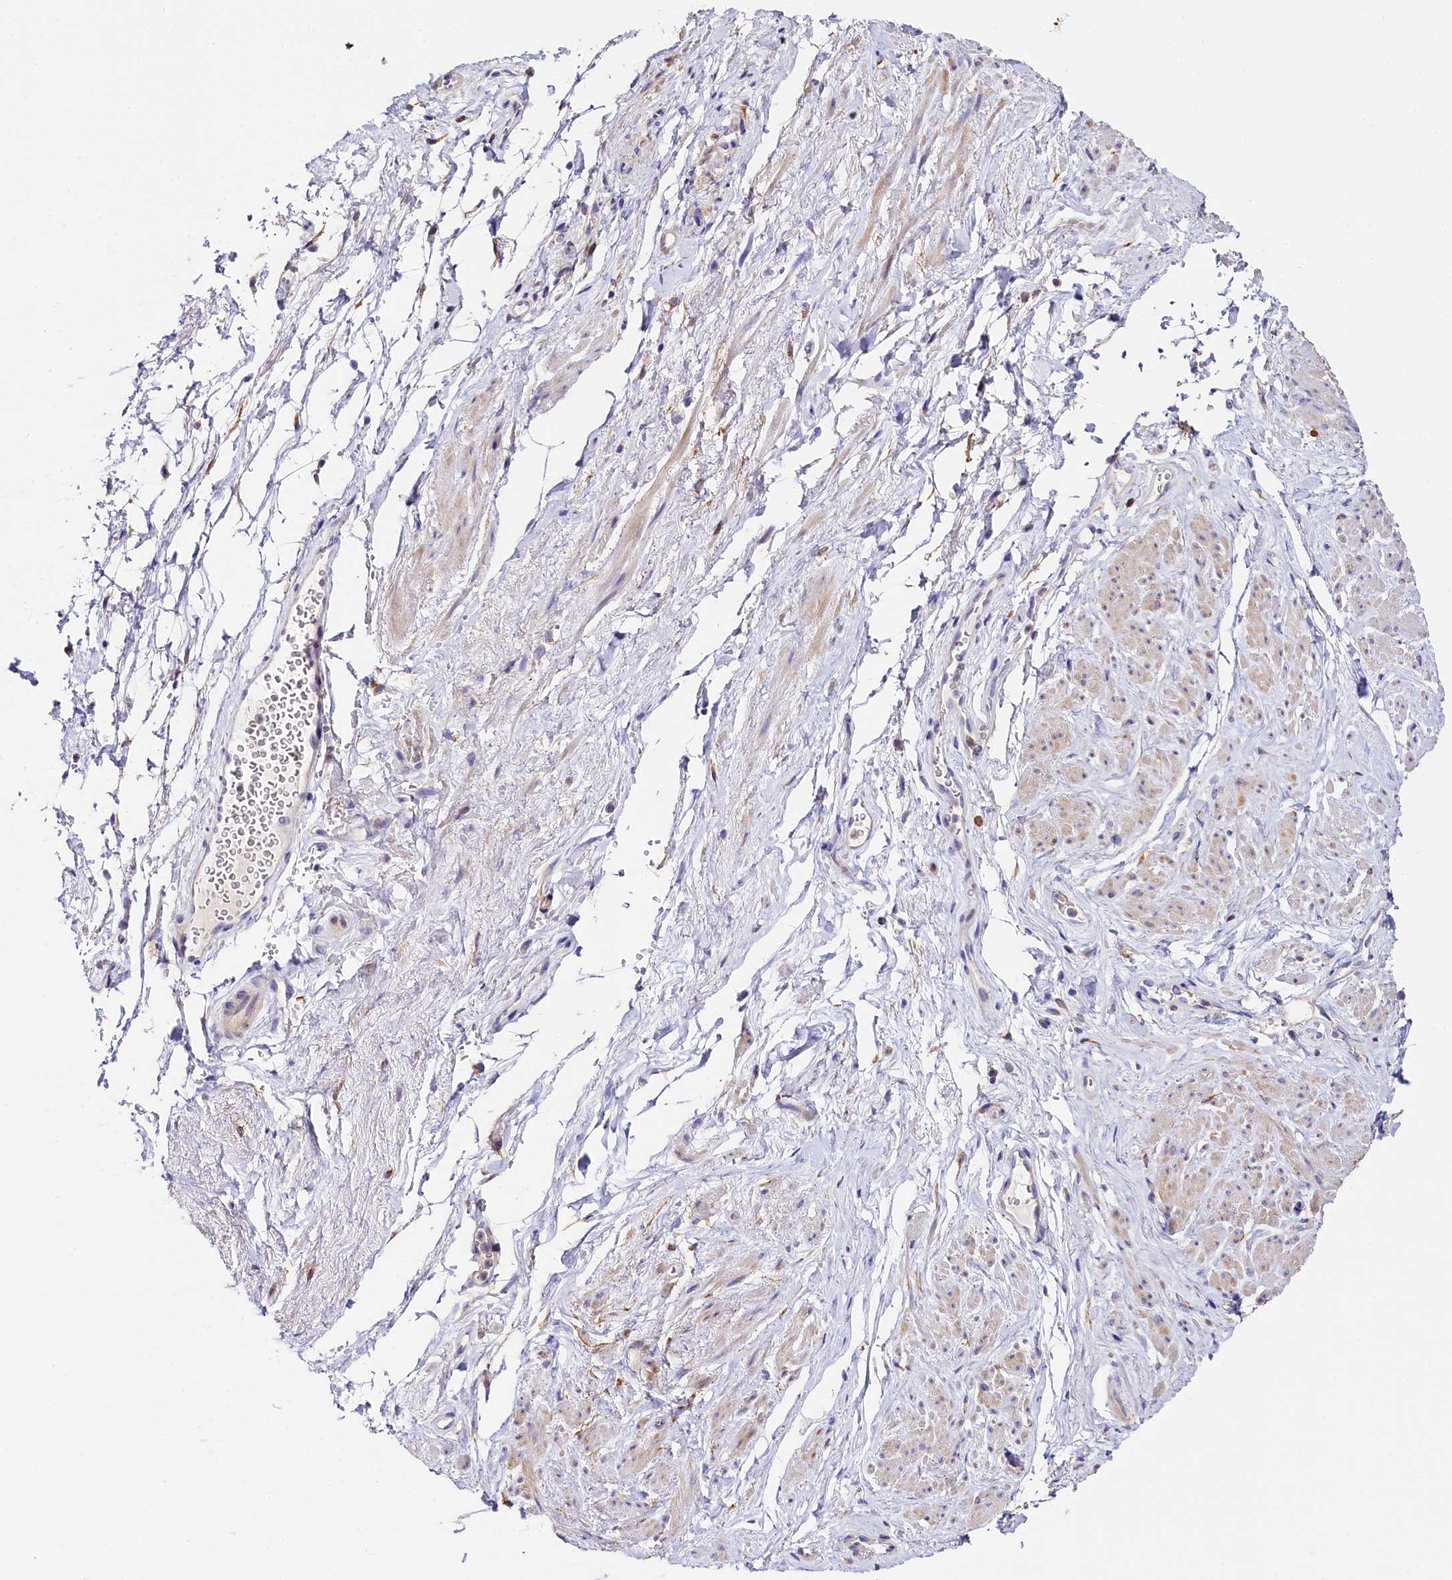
{"staining": {"intensity": "weak", "quantity": "25%-75%", "location": "cytoplasmic/membranous"}, "tissue": "smooth muscle", "cell_type": "Smooth muscle cells", "image_type": "normal", "snomed": [{"axis": "morphology", "description": "Normal tissue, NOS"}, {"axis": "topography", "description": "Smooth muscle"}, {"axis": "topography", "description": "Peripheral nerve tissue"}], "caption": "Weak cytoplasmic/membranous expression is appreciated in approximately 25%-75% of smooth muscle cells in normal smooth muscle. Immunohistochemistry (ihc) stains the protein of interest in brown and the nuclei are stained blue.", "gene": "KATNB1", "patient": {"sex": "male", "age": 69}}